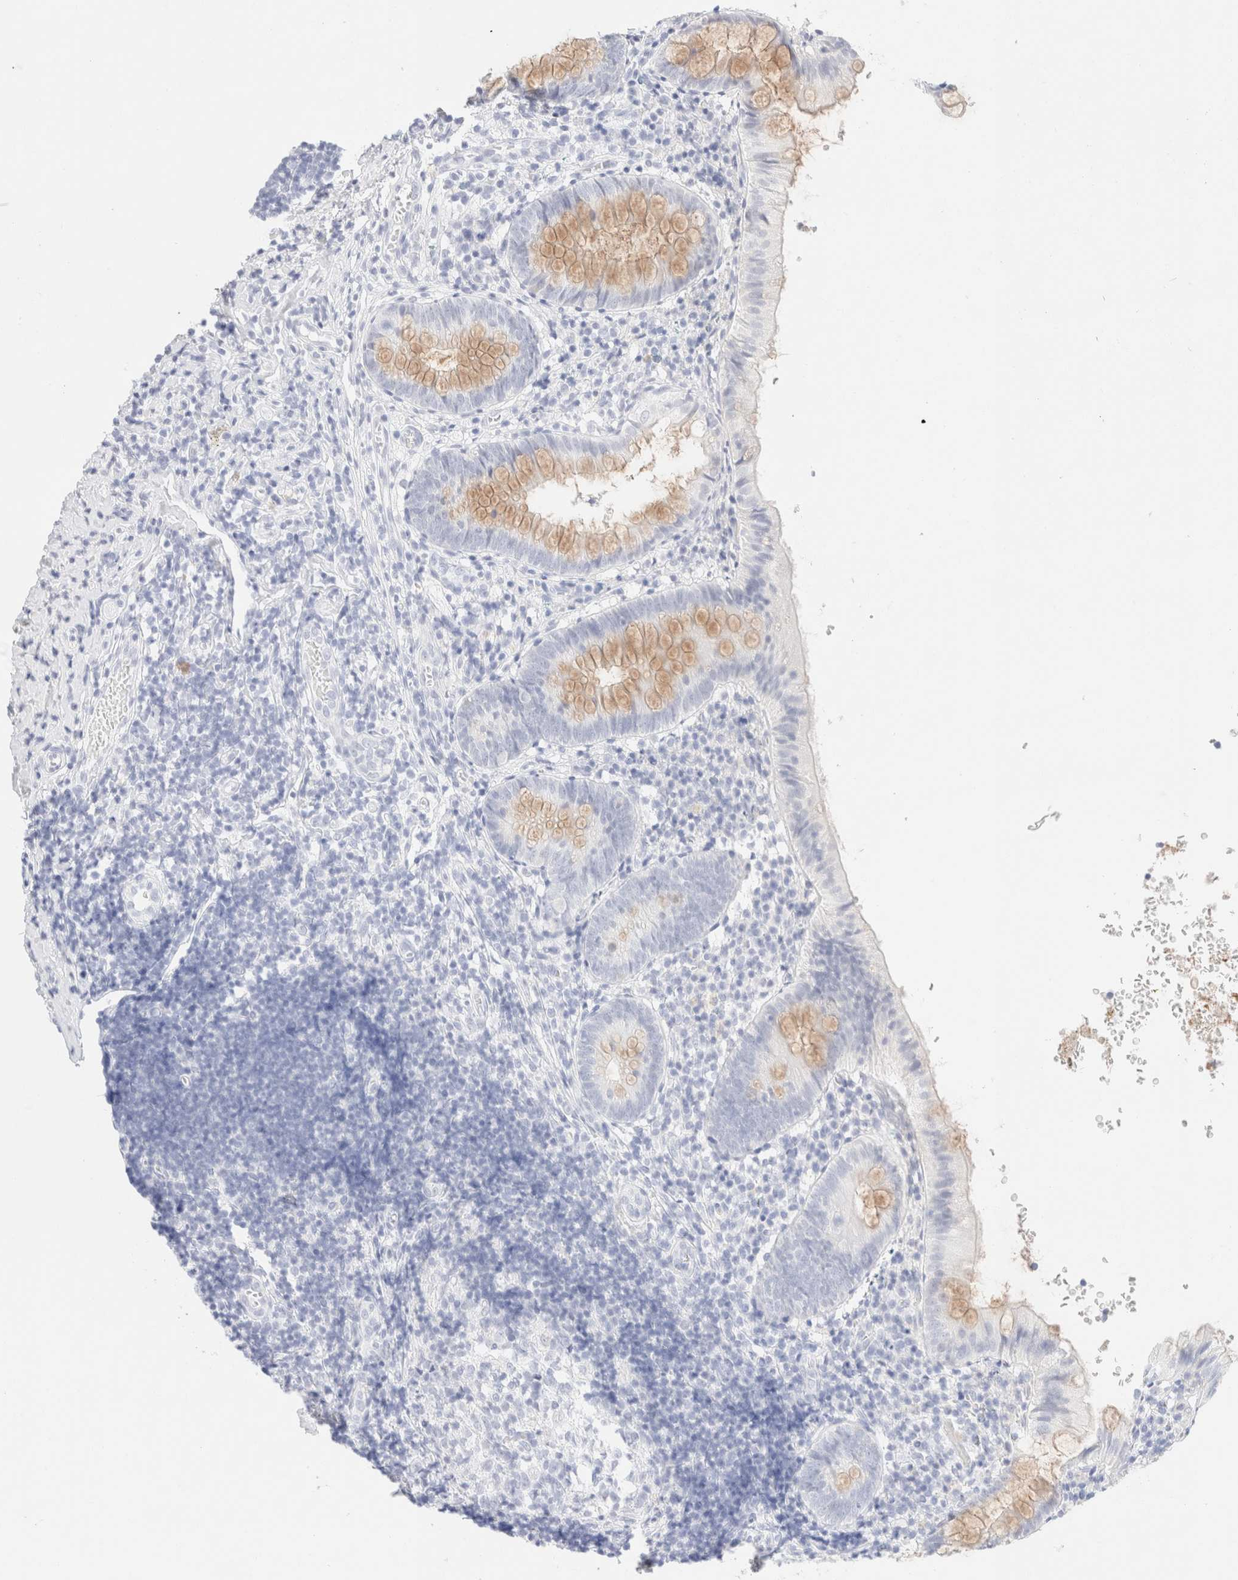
{"staining": {"intensity": "moderate", "quantity": "<25%", "location": "cytoplasmic/membranous"}, "tissue": "appendix", "cell_type": "Glandular cells", "image_type": "normal", "snomed": [{"axis": "morphology", "description": "Normal tissue, NOS"}, {"axis": "topography", "description": "Appendix"}], "caption": "A low amount of moderate cytoplasmic/membranous positivity is identified in about <25% of glandular cells in benign appendix. (DAB (3,3'-diaminobenzidine) IHC with brightfield microscopy, high magnification).", "gene": "KRT15", "patient": {"sex": "male", "age": 8}}